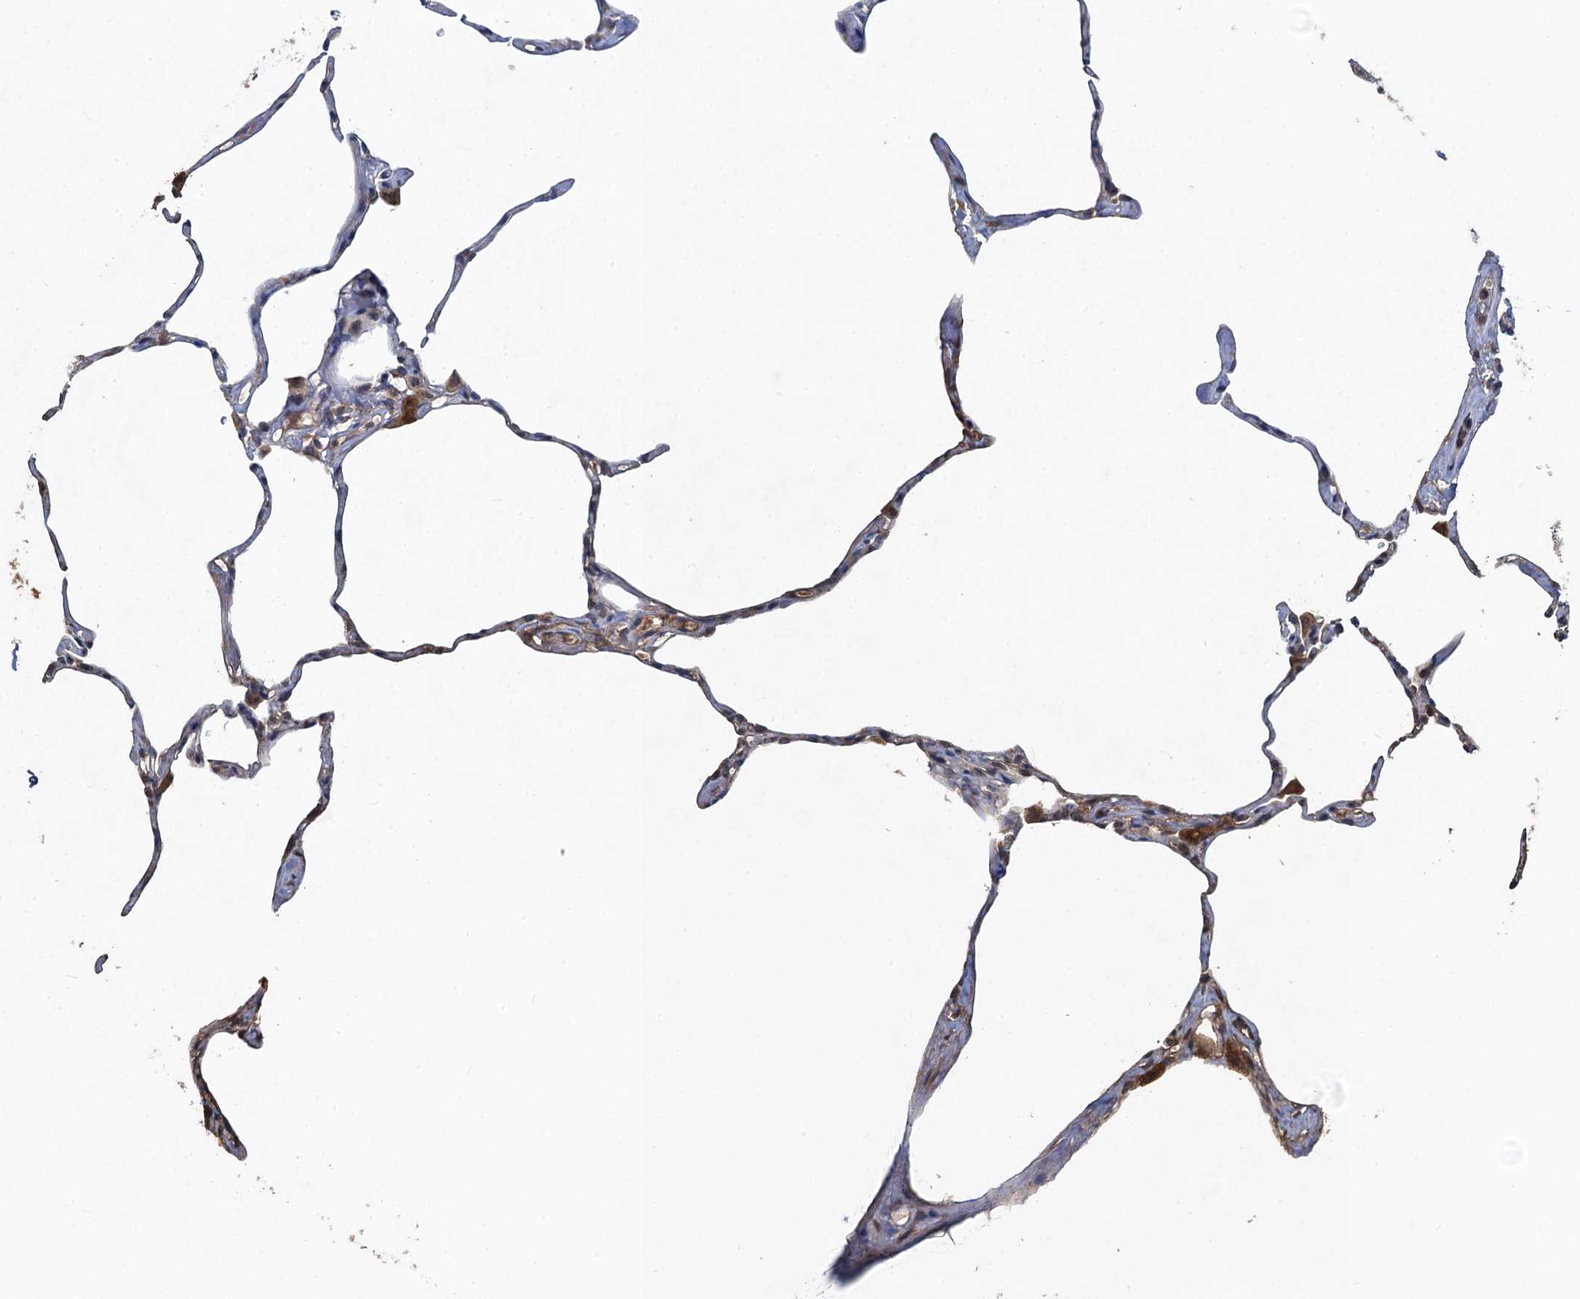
{"staining": {"intensity": "weak", "quantity": "<25%", "location": "cytoplasmic/membranous"}, "tissue": "lung", "cell_type": "Alveolar cells", "image_type": "normal", "snomed": [{"axis": "morphology", "description": "Normal tissue, NOS"}, {"axis": "topography", "description": "Lung"}], "caption": "Alveolar cells show no significant staining in normal lung. Brightfield microscopy of immunohistochemistry stained with DAB (brown) and hematoxylin (blue), captured at high magnification.", "gene": "SNAP29", "patient": {"sex": "male", "age": 65}}